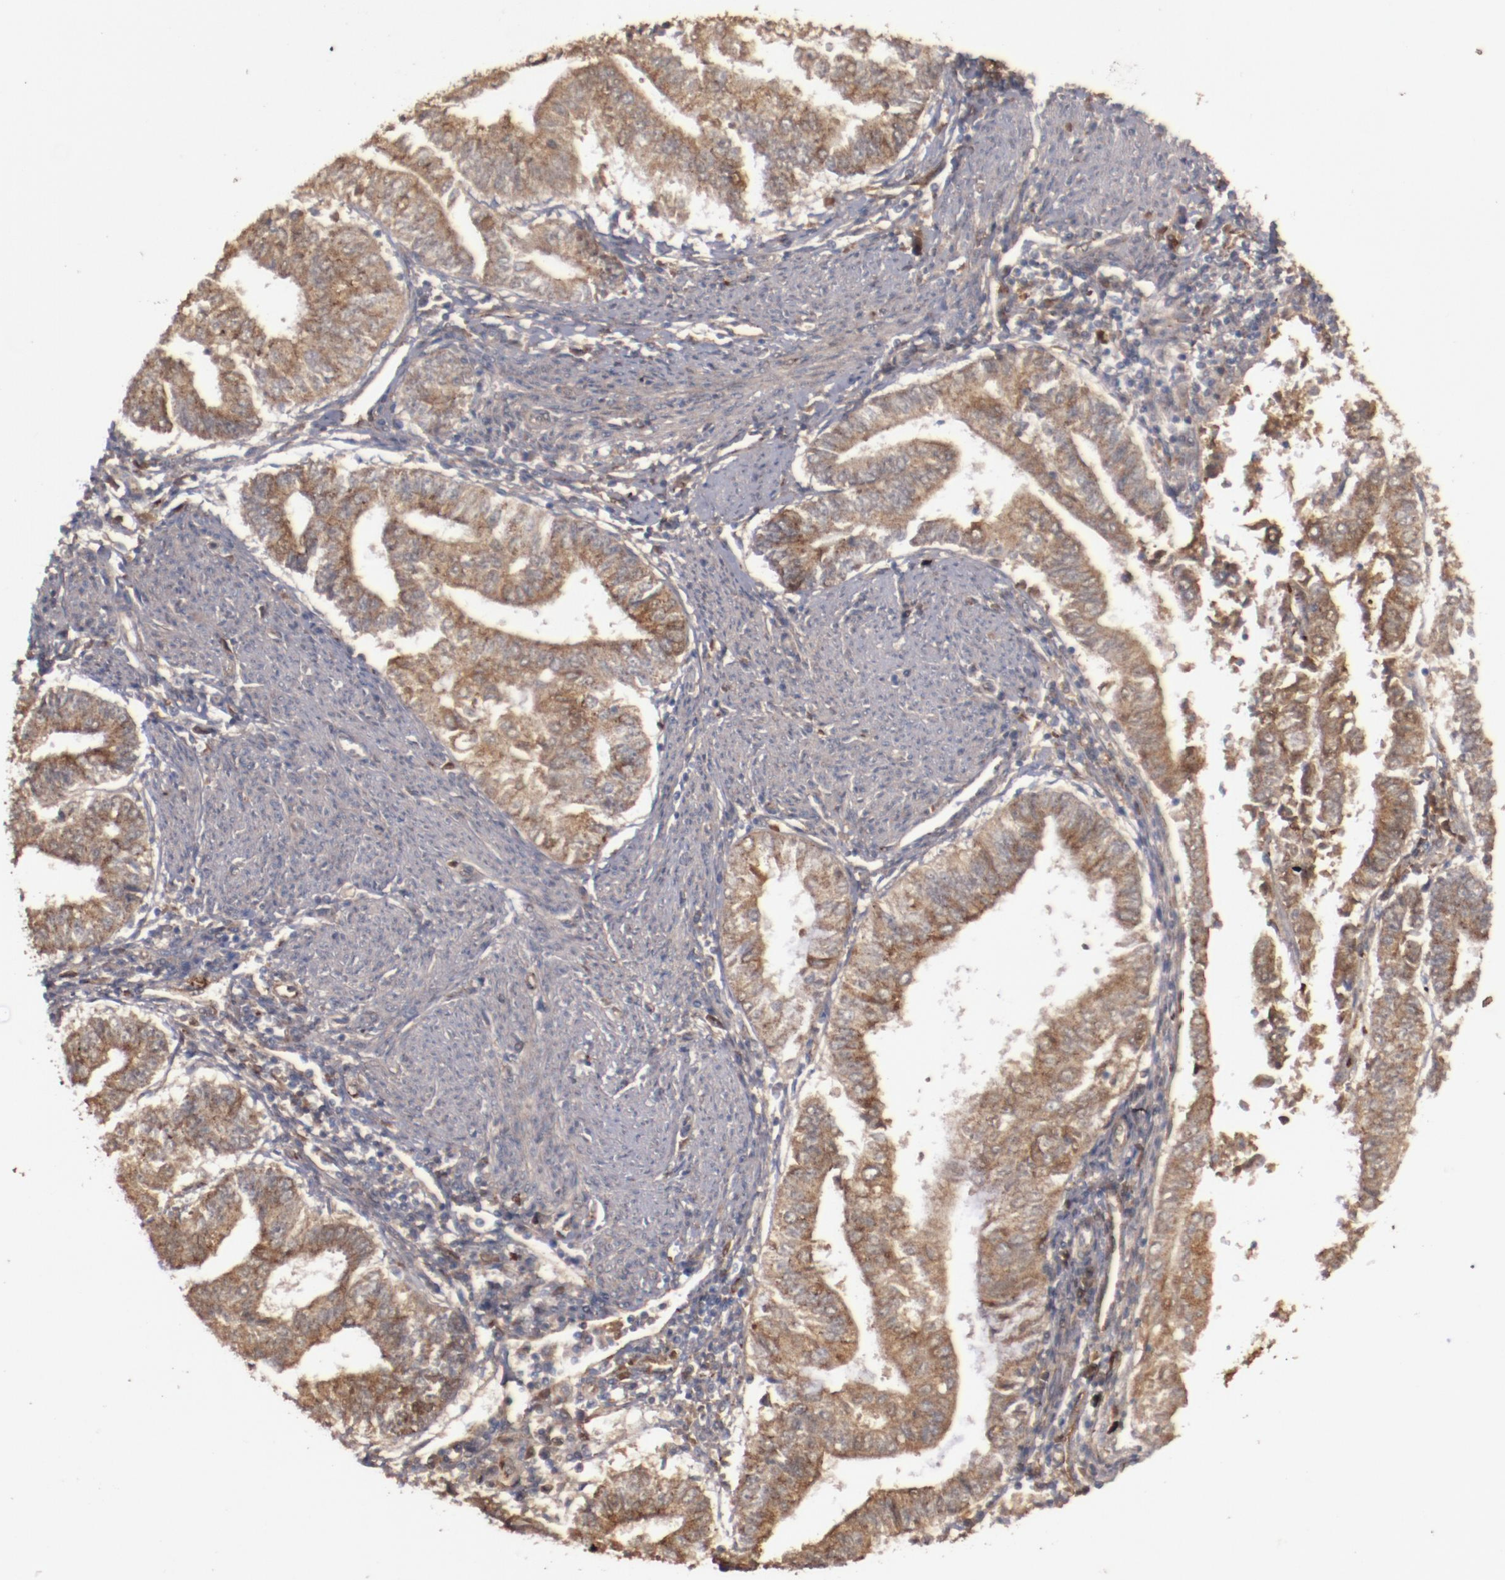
{"staining": {"intensity": "strong", "quantity": ">75%", "location": "cytoplasmic/membranous"}, "tissue": "endometrial cancer", "cell_type": "Tumor cells", "image_type": "cancer", "snomed": [{"axis": "morphology", "description": "Adenocarcinoma, NOS"}, {"axis": "topography", "description": "Endometrium"}], "caption": "The micrograph displays immunohistochemical staining of endometrial cancer (adenocarcinoma). There is strong cytoplasmic/membranous expression is present in about >75% of tumor cells. The staining is performed using DAB (3,3'-diaminobenzidine) brown chromogen to label protein expression. The nuclei are counter-stained blue using hematoxylin.", "gene": "DIPK2B", "patient": {"sex": "female", "age": 66}}